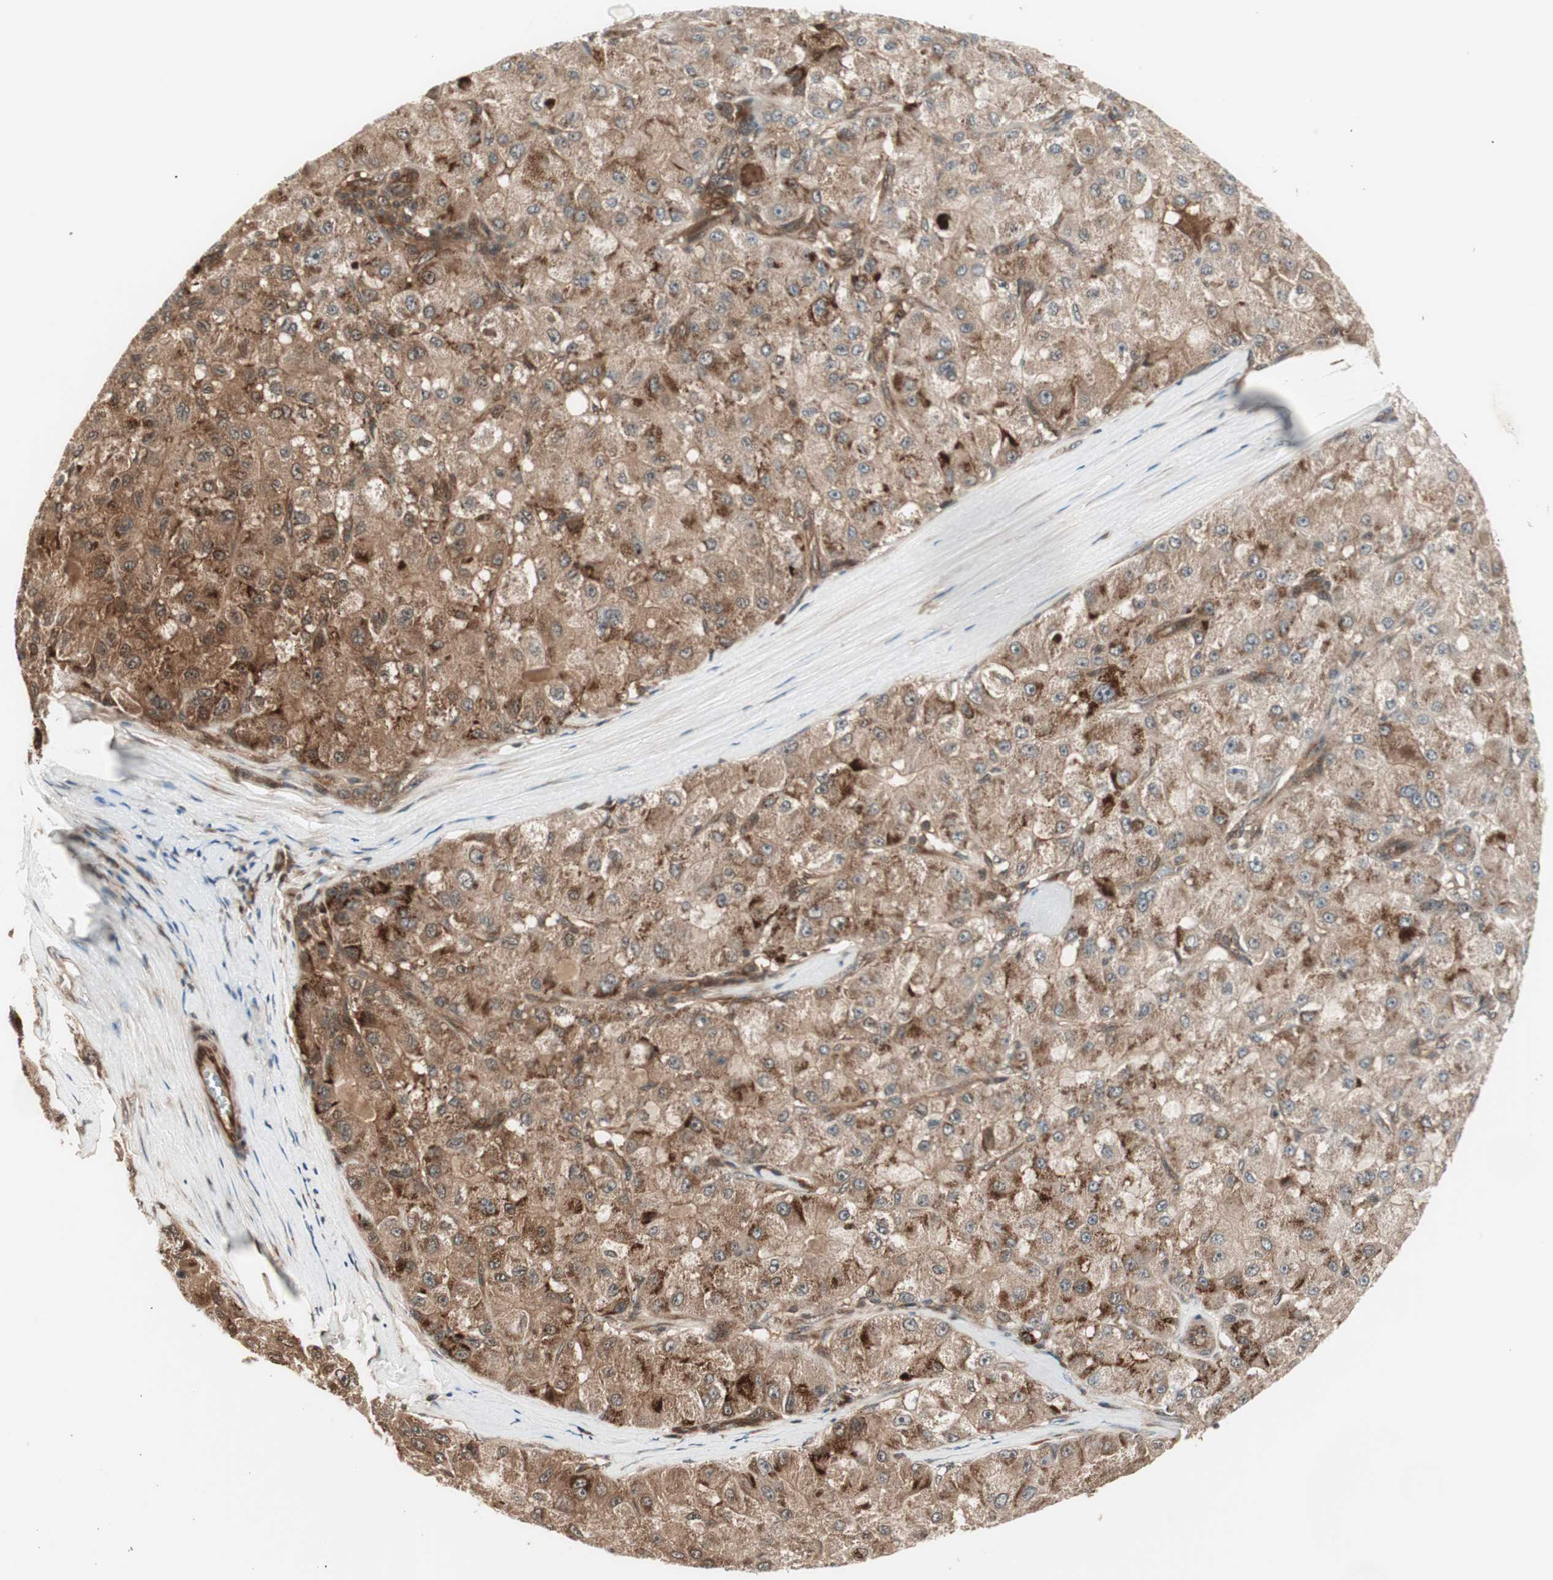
{"staining": {"intensity": "strong", "quantity": ">75%", "location": "cytoplasmic/membranous"}, "tissue": "liver cancer", "cell_type": "Tumor cells", "image_type": "cancer", "snomed": [{"axis": "morphology", "description": "Carcinoma, Hepatocellular, NOS"}, {"axis": "topography", "description": "Liver"}], "caption": "The histopathology image exhibits a brown stain indicating the presence of a protein in the cytoplasmic/membranous of tumor cells in liver hepatocellular carcinoma. The protein of interest is stained brown, and the nuclei are stained in blue (DAB (3,3'-diaminobenzidine) IHC with brightfield microscopy, high magnification).", "gene": "PRKG2", "patient": {"sex": "male", "age": 80}}